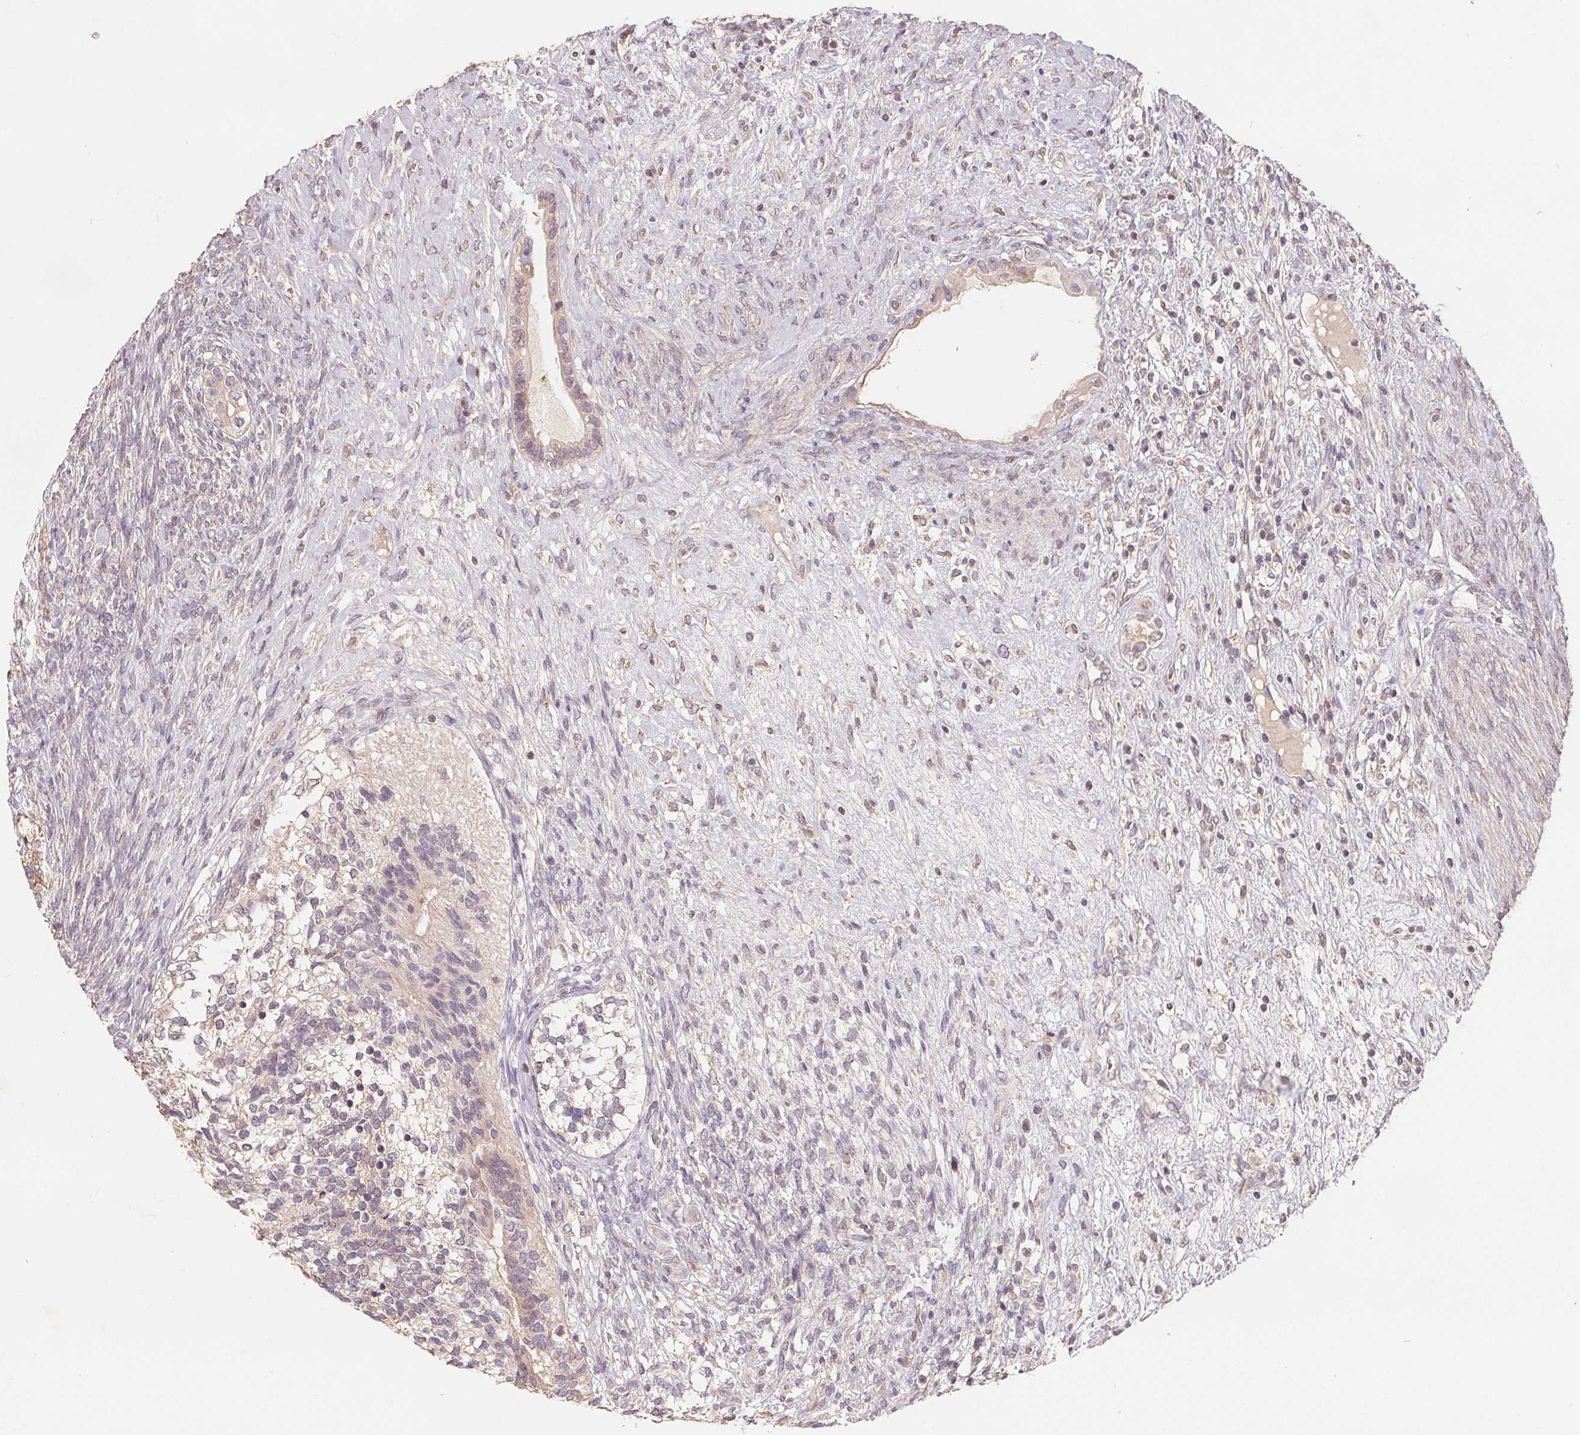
{"staining": {"intensity": "negative", "quantity": "none", "location": "none"}, "tissue": "testis cancer", "cell_type": "Tumor cells", "image_type": "cancer", "snomed": [{"axis": "morphology", "description": "Seminoma, NOS"}, {"axis": "morphology", "description": "Carcinoma, Embryonal, NOS"}, {"axis": "topography", "description": "Testis"}], "caption": "Immunohistochemical staining of testis cancer displays no significant expression in tumor cells. (Immunohistochemistry, brightfield microscopy, high magnification).", "gene": "CDIPT", "patient": {"sex": "male", "age": 41}}